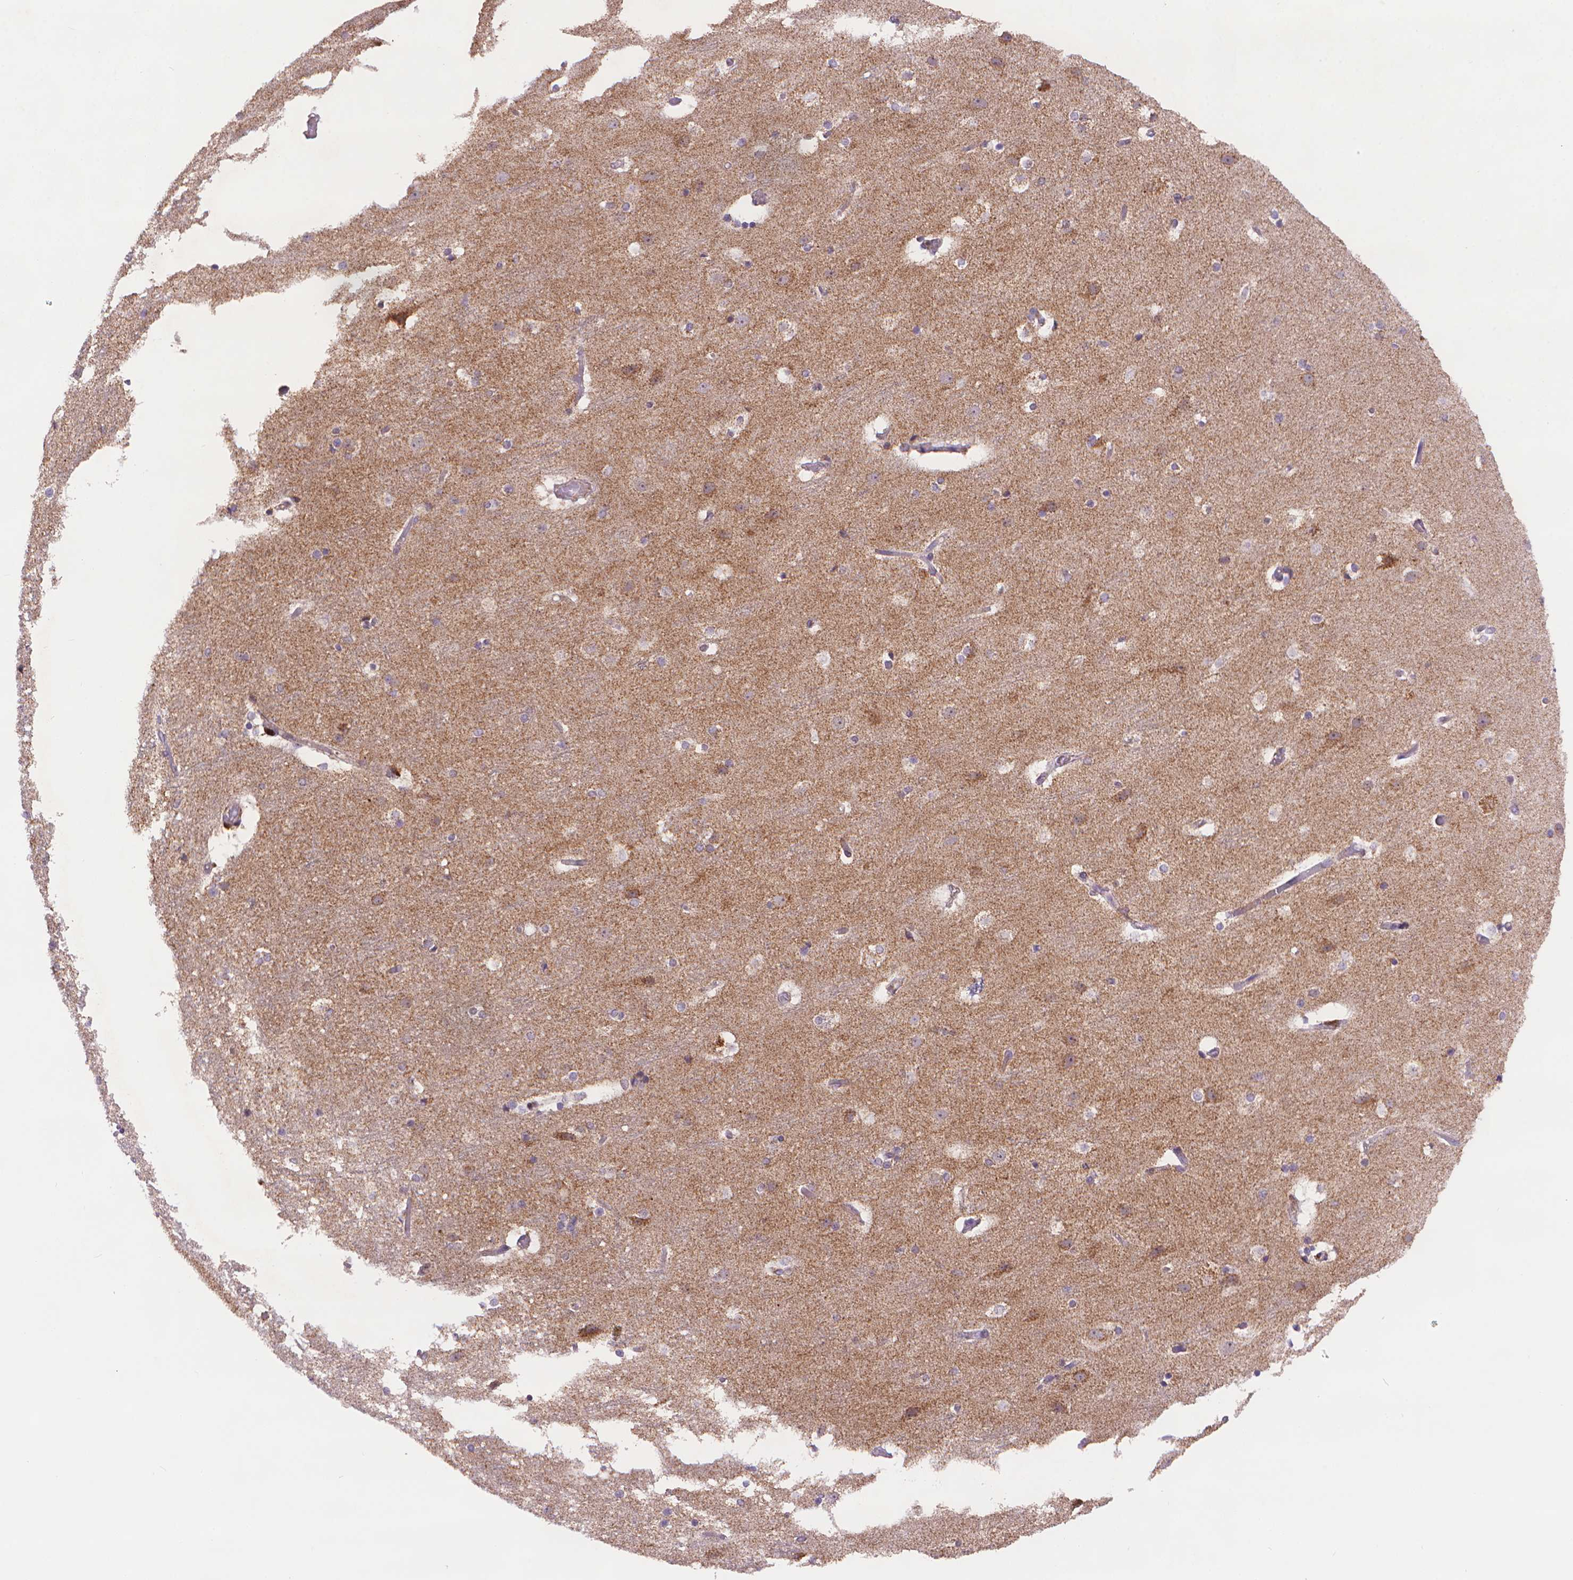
{"staining": {"intensity": "negative", "quantity": "none", "location": "none"}, "tissue": "cerebral cortex", "cell_type": "Endothelial cells", "image_type": "normal", "snomed": [{"axis": "morphology", "description": "Normal tissue, NOS"}, {"axis": "topography", "description": "Cerebral cortex"}], "caption": "Micrograph shows no significant protein positivity in endothelial cells of unremarkable cerebral cortex.", "gene": "CYYR1", "patient": {"sex": "female", "age": 52}}